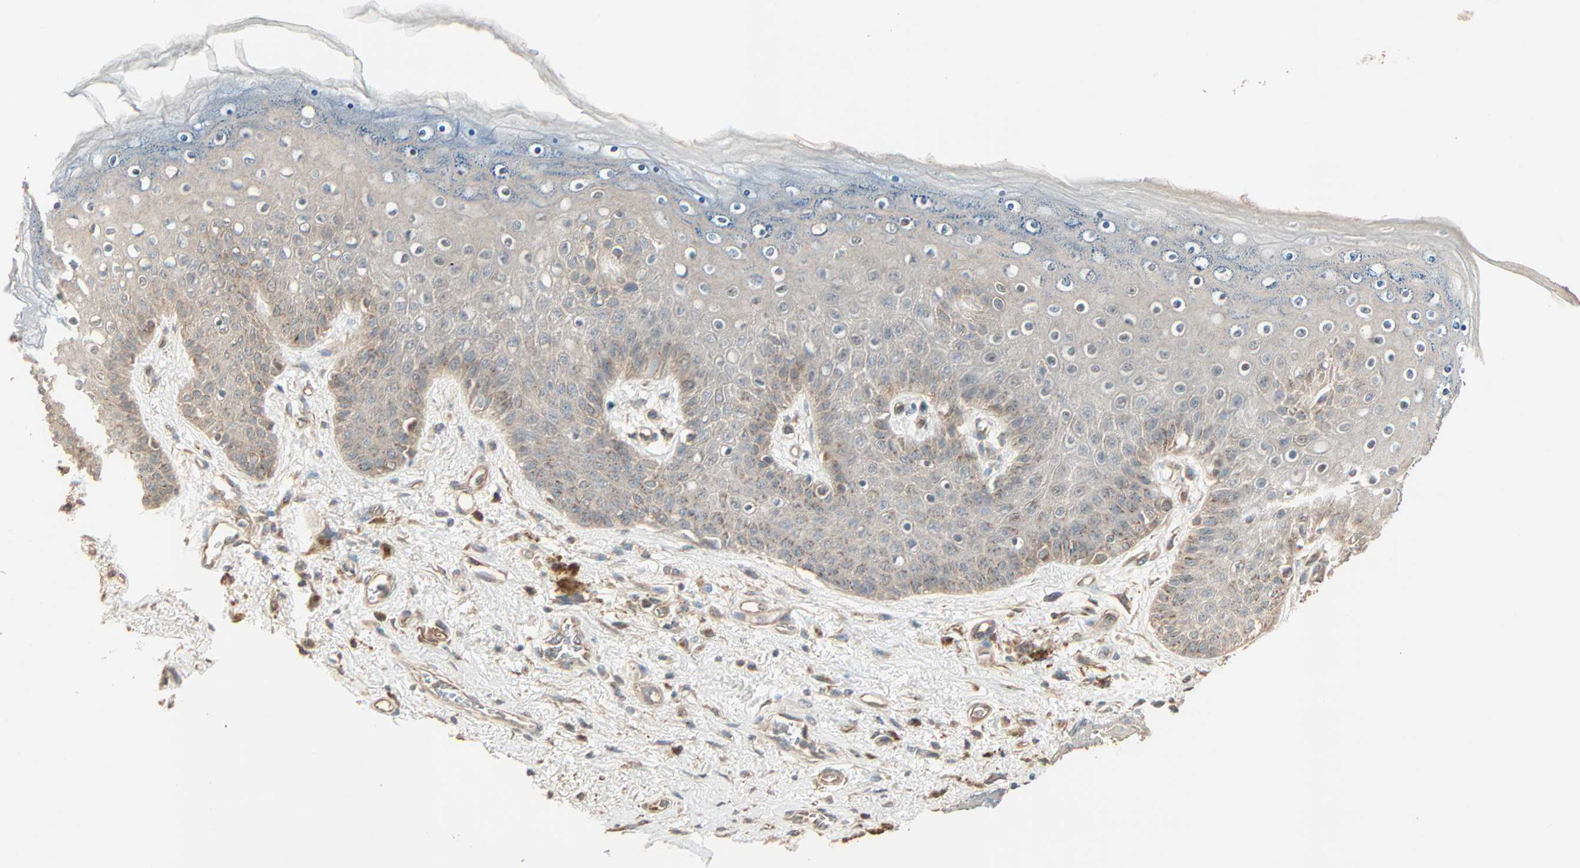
{"staining": {"intensity": "moderate", "quantity": "<25%", "location": "cytoplasmic/membranous"}, "tissue": "skin", "cell_type": "Epidermal cells", "image_type": "normal", "snomed": [{"axis": "morphology", "description": "Normal tissue, NOS"}, {"axis": "topography", "description": "Anal"}], "caption": "A histopathology image of human skin stained for a protein exhibits moderate cytoplasmic/membranous brown staining in epidermal cells.", "gene": "GALNT3", "patient": {"sex": "female", "age": 46}}